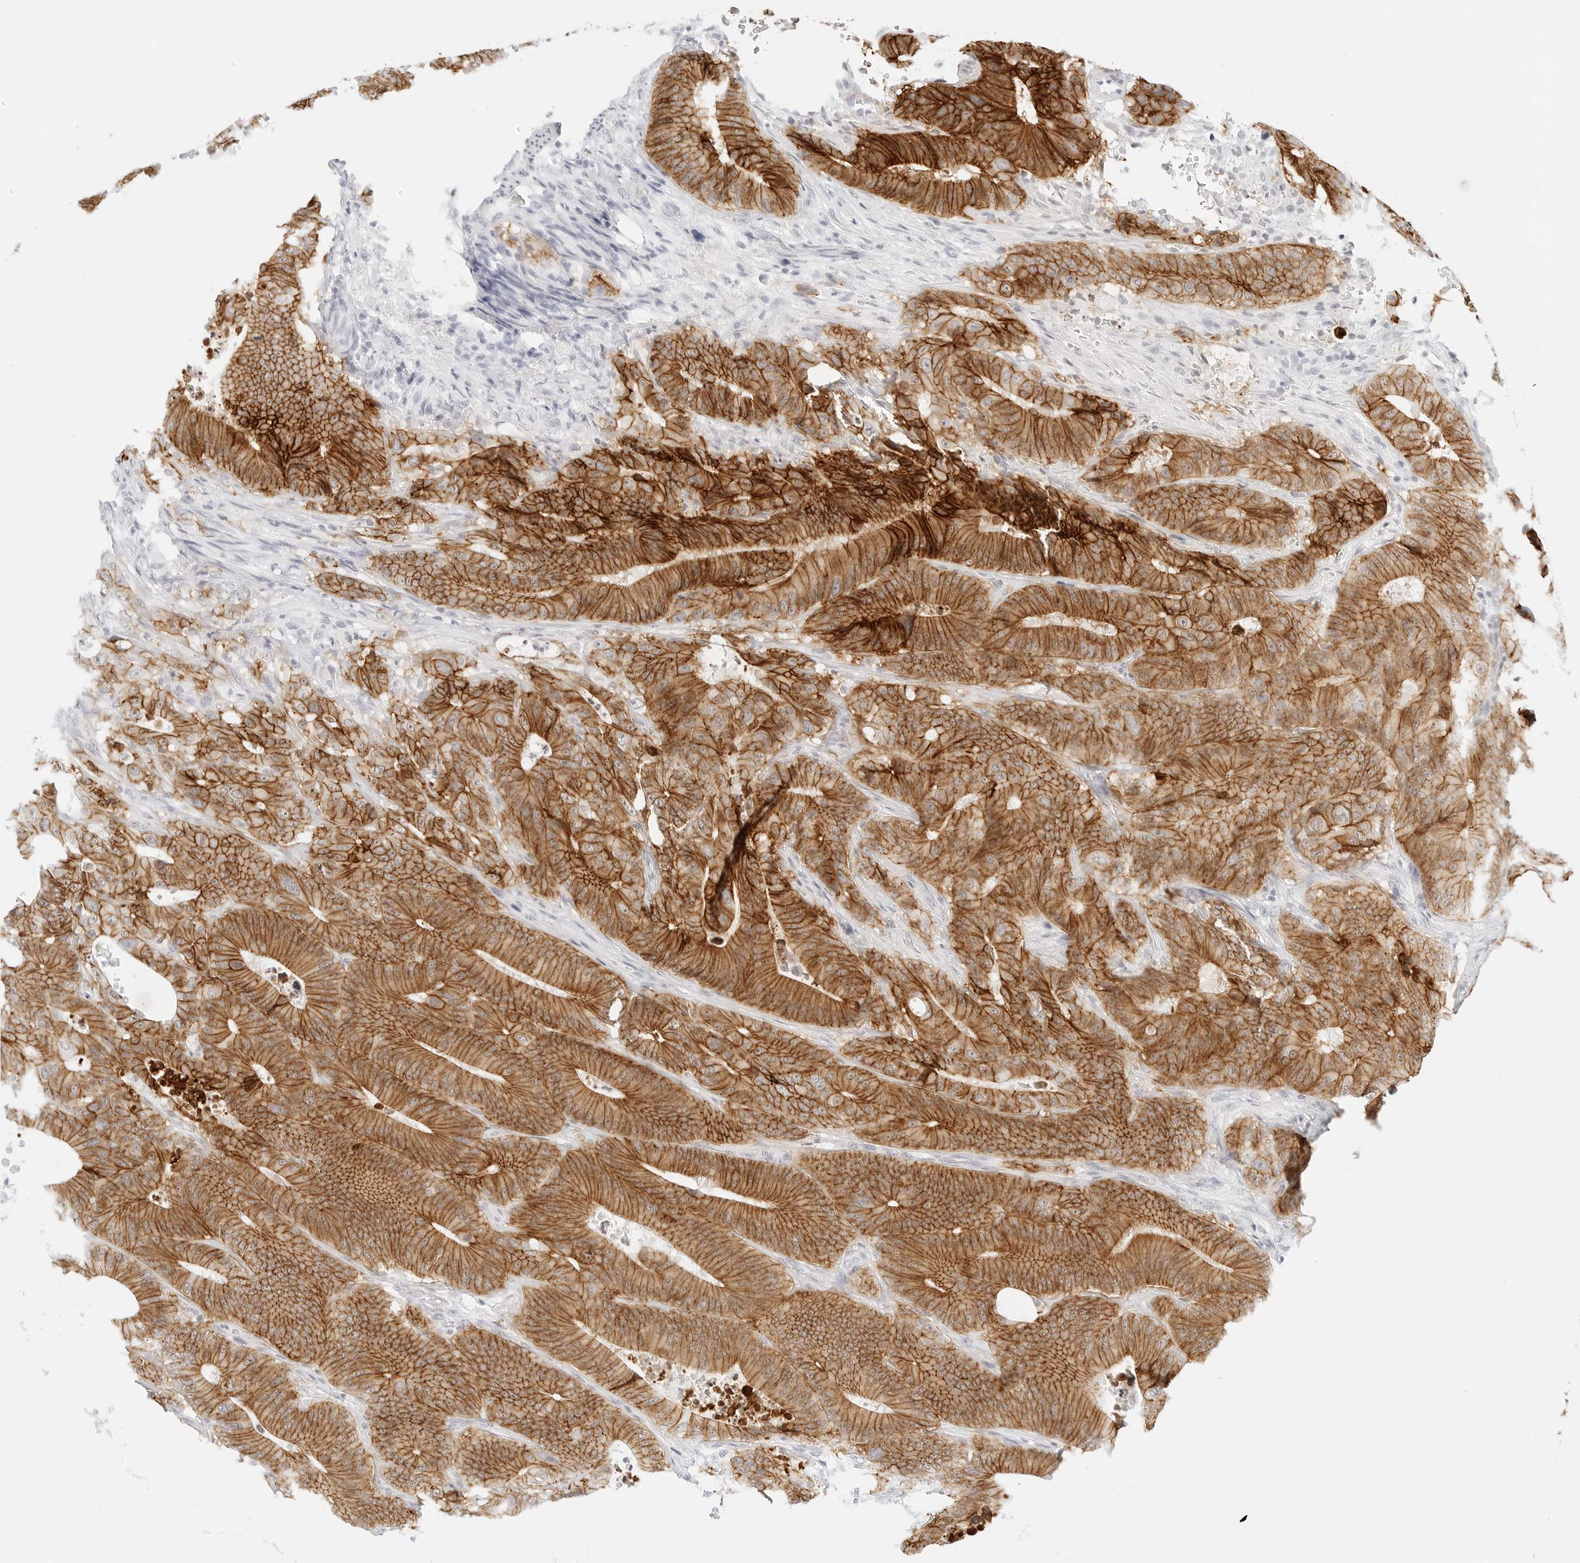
{"staining": {"intensity": "strong", "quantity": ">75%", "location": "cytoplasmic/membranous"}, "tissue": "colorectal cancer", "cell_type": "Tumor cells", "image_type": "cancer", "snomed": [{"axis": "morphology", "description": "Adenocarcinoma, NOS"}, {"axis": "topography", "description": "Colon"}], "caption": "Immunohistochemical staining of colorectal cancer (adenocarcinoma) shows high levels of strong cytoplasmic/membranous positivity in approximately >75% of tumor cells.", "gene": "CDH1", "patient": {"sex": "male", "age": 83}}